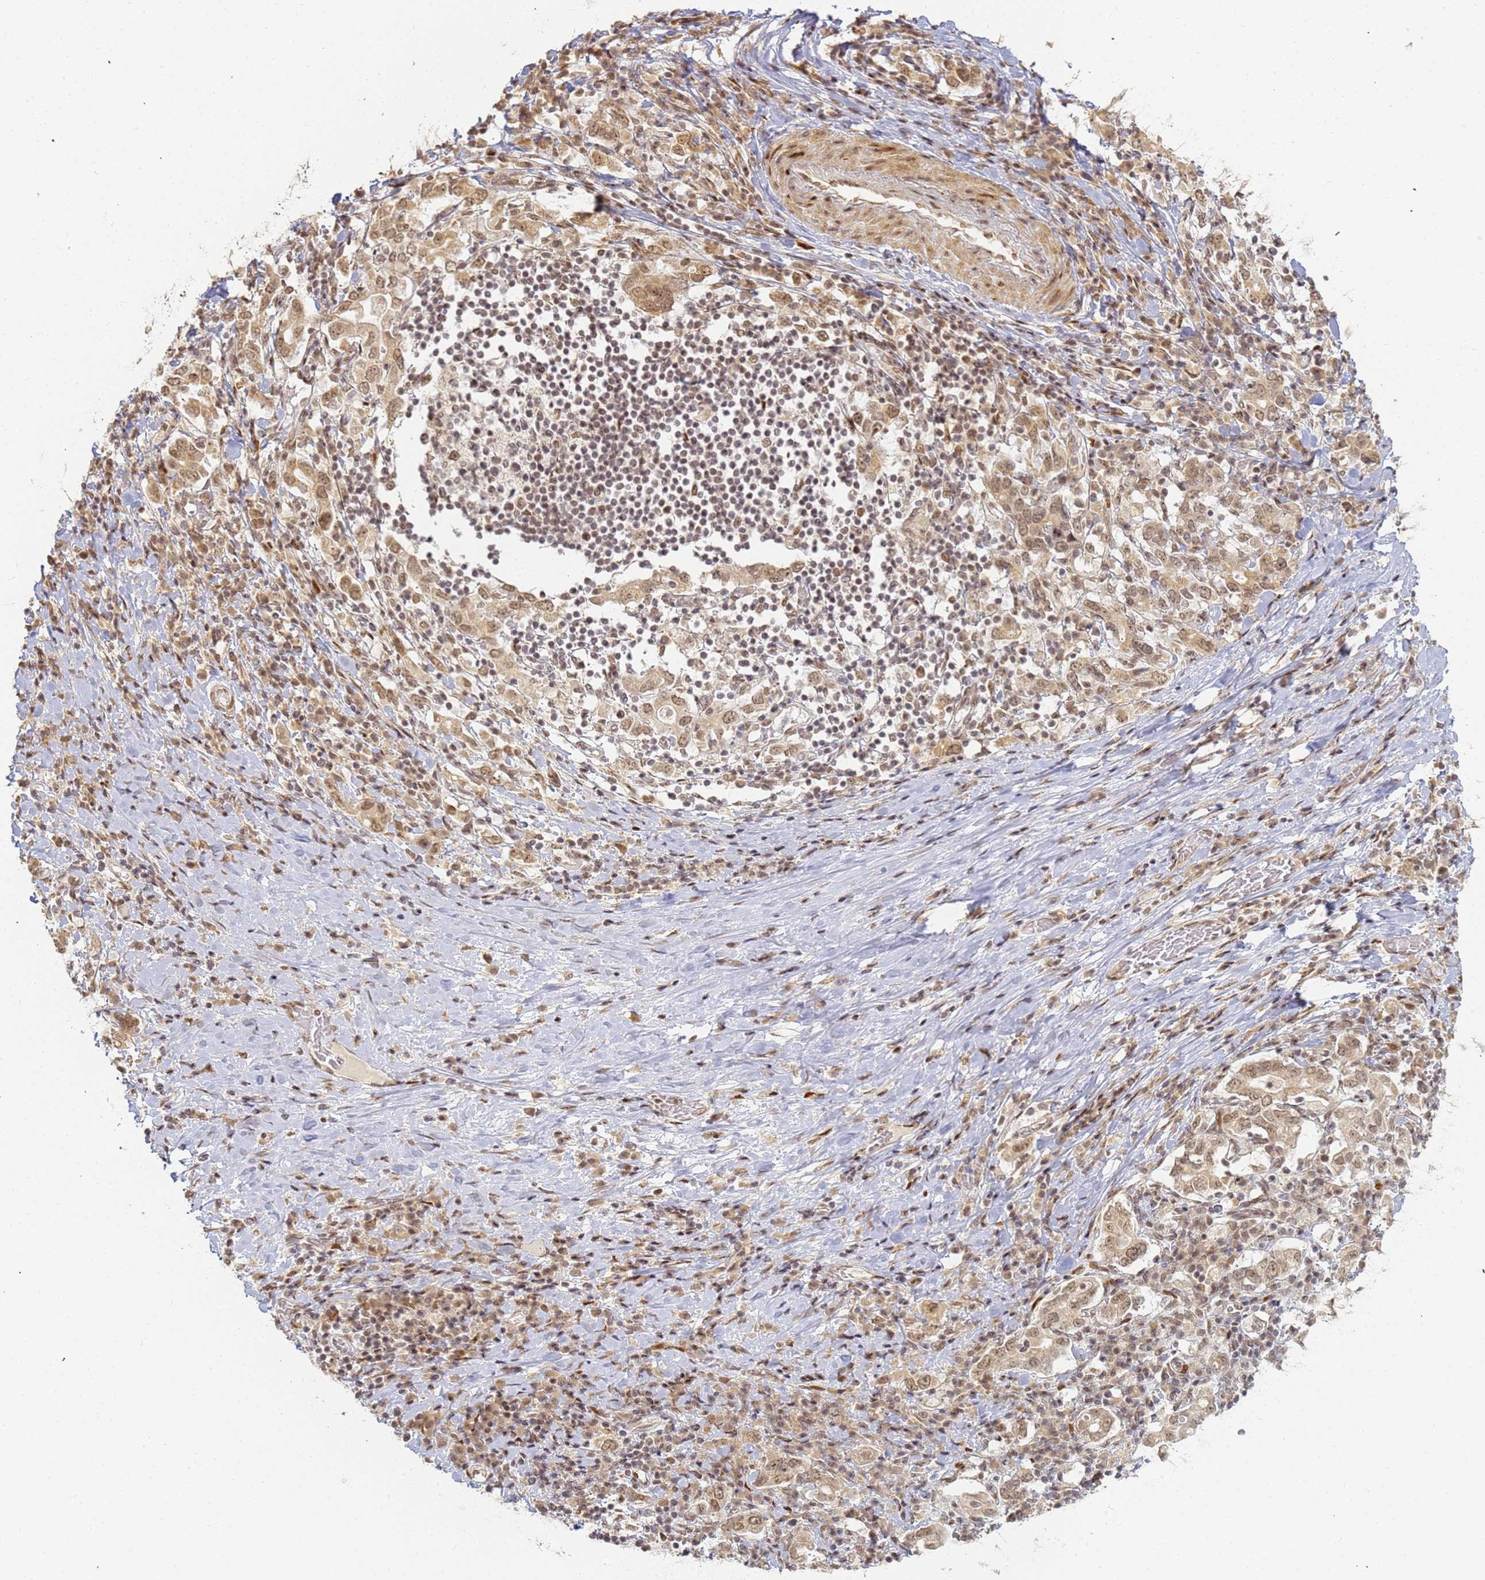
{"staining": {"intensity": "moderate", "quantity": ">75%", "location": "cytoplasmic/membranous,nuclear"}, "tissue": "stomach cancer", "cell_type": "Tumor cells", "image_type": "cancer", "snomed": [{"axis": "morphology", "description": "Adenocarcinoma, NOS"}, {"axis": "topography", "description": "Stomach, upper"}, {"axis": "topography", "description": "Stomach"}], "caption": "Protein staining of stomach cancer tissue demonstrates moderate cytoplasmic/membranous and nuclear staining in approximately >75% of tumor cells. (IHC, brightfield microscopy, high magnification).", "gene": "ABCA2", "patient": {"sex": "male", "age": 62}}